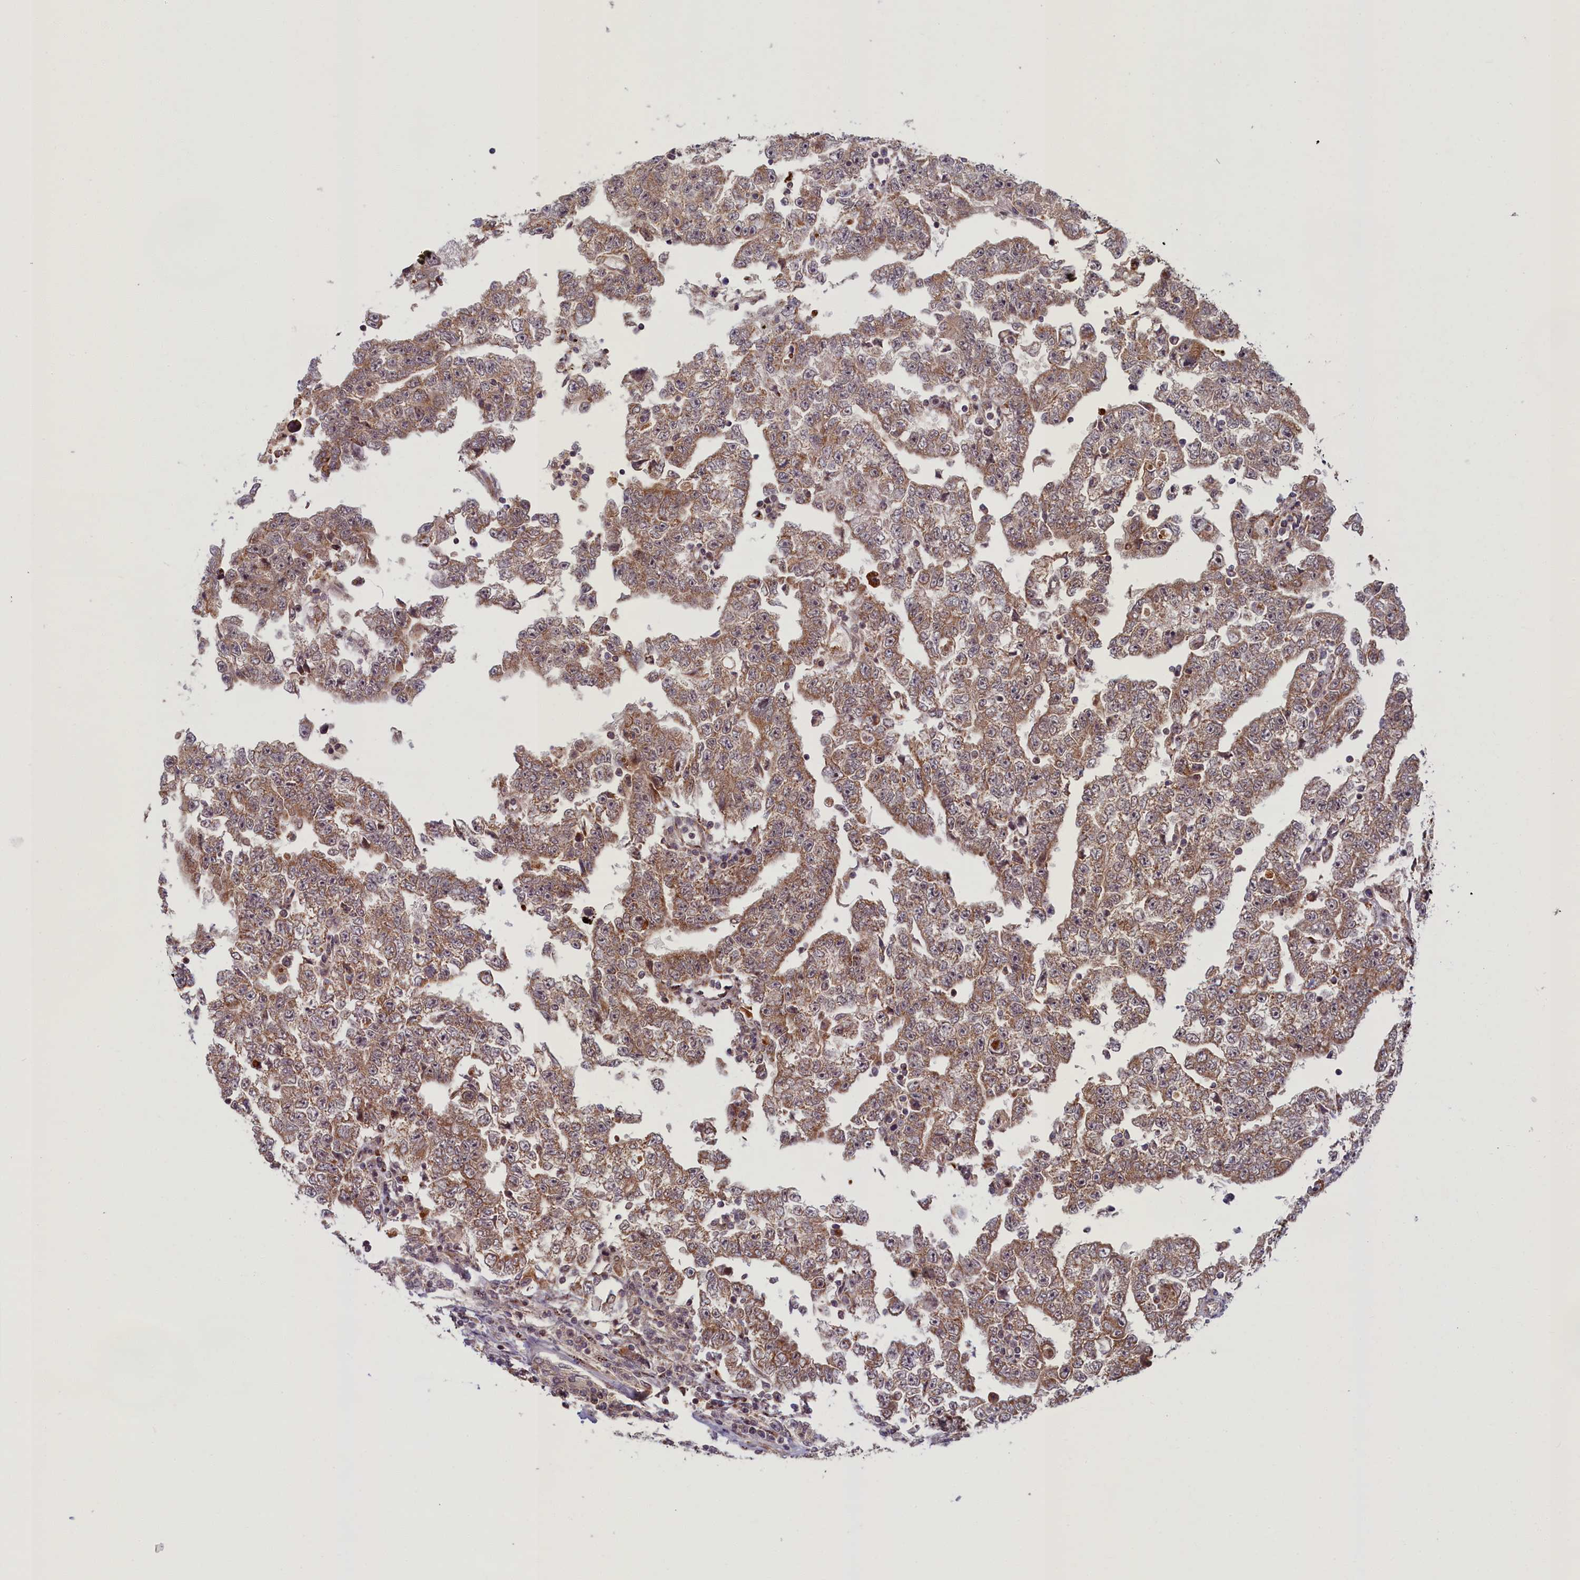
{"staining": {"intensity": "moderate", "quantity": ">75%", "location": "cytoplasmic/membranous"}, "tissue": "testis cancer", "cell_type": "Tumor cells", "image_type": "cancer", "snomed": [{"axis": "morphology", "description": "Carcinoma, Embryonal, NOS"}, {"axis": "topography", "description": "Testis"}], "caption": "Protein expression analysis of testis cancer (embryonal carcinoma) displays moderate cytoplasmic/membranous staining in about >75% of tumor cells.", "gene": "PLA2G10", "patient": {"sex": "male", "age": 25}}